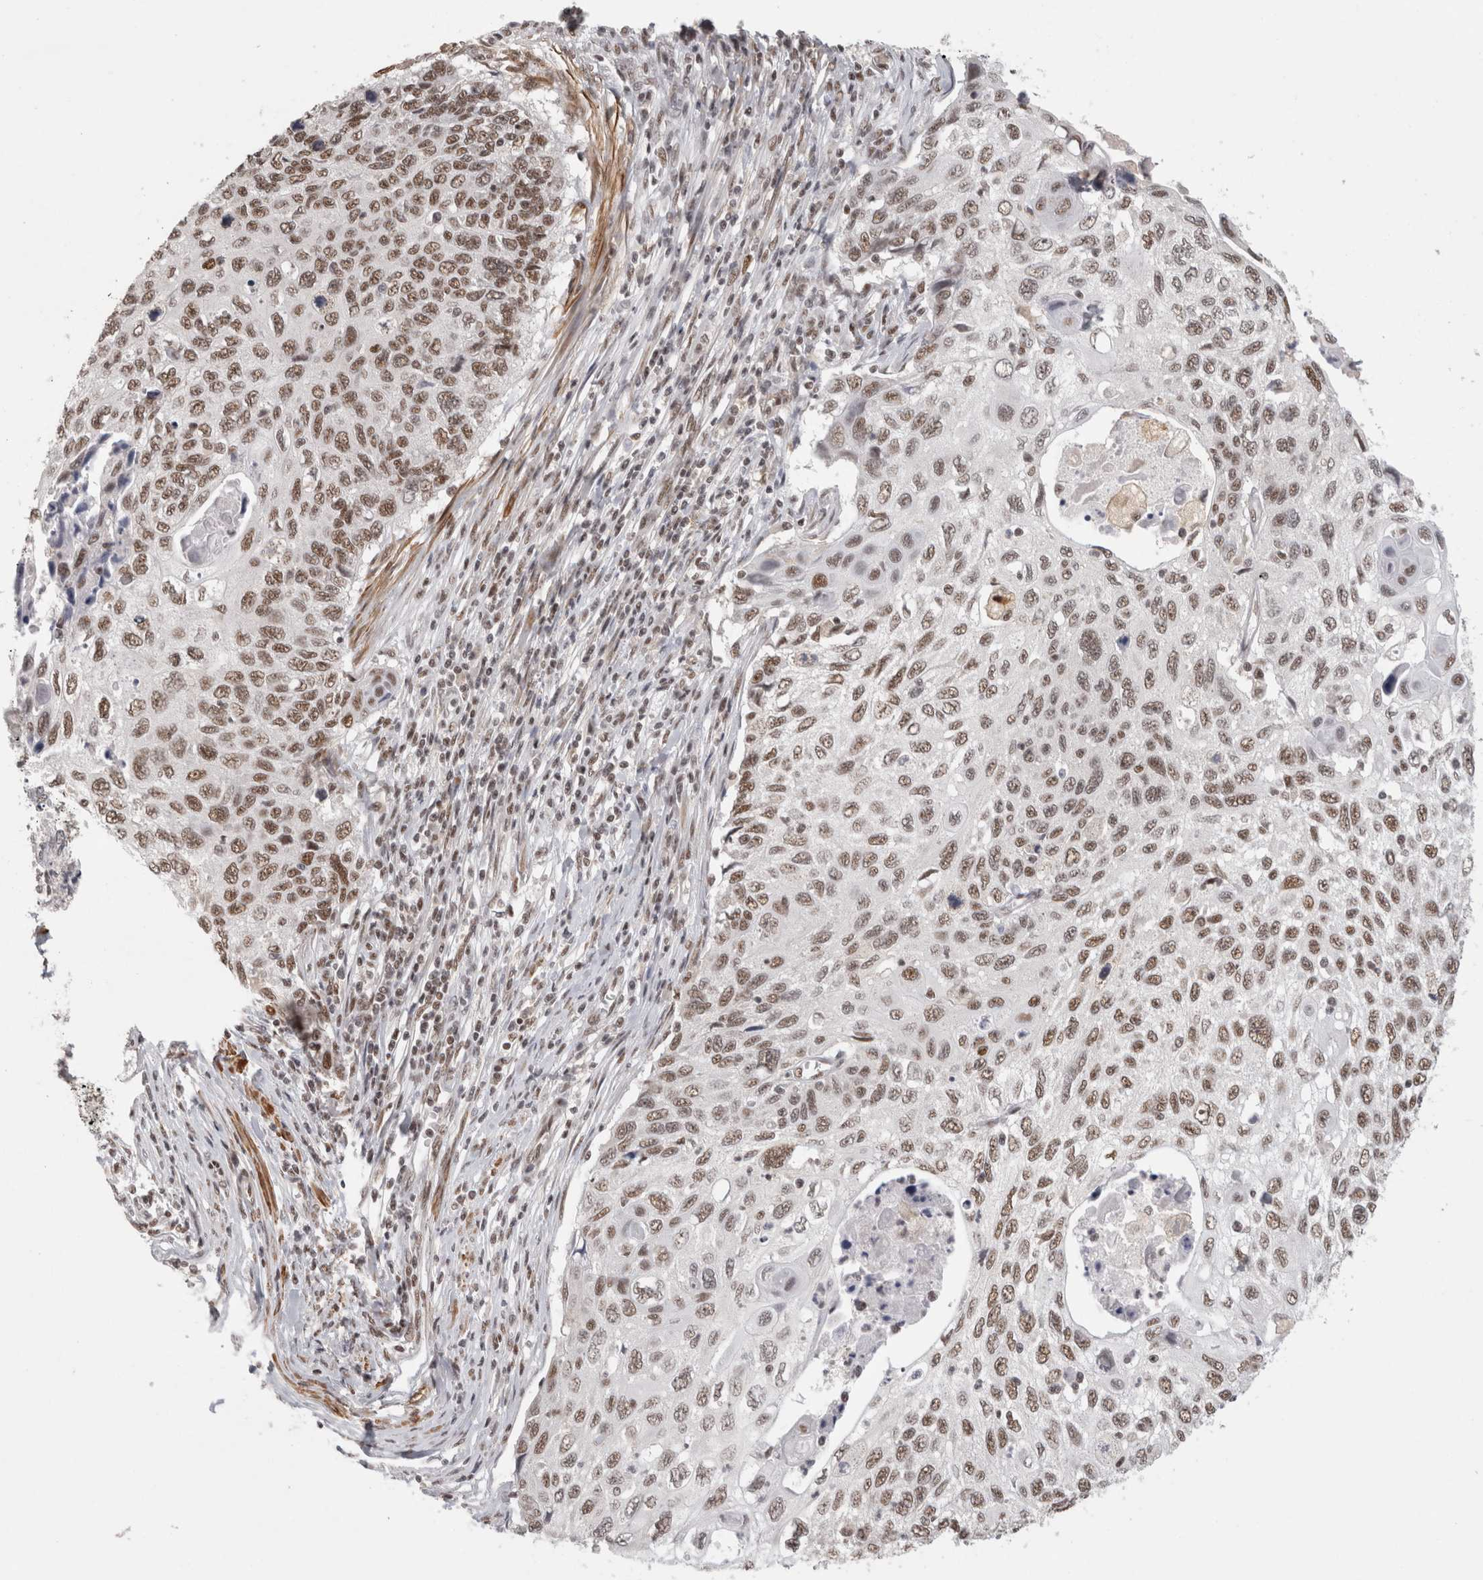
{"staining": {"intensity": "moderate", "quantity": ">75%", "location": "nuclear"}, "tissue": "cervical cancer", "cell_type": "Tumor cells", "image_type": "cancer", "snomed": [{"axis": "morphology", "description": "Squamous cell carcinoma, NOS"}, {"axis": "topography", "description": "Cervix"}], "caption": "This histopathology image reveals immunohistochemistry staining of squamous cell carcinoma (cervical), with medium moderate nuclear positivity in about >75% of tumor cells.", "gene": "ZNF830", "patient": {"sex": "female", "age": 70}}